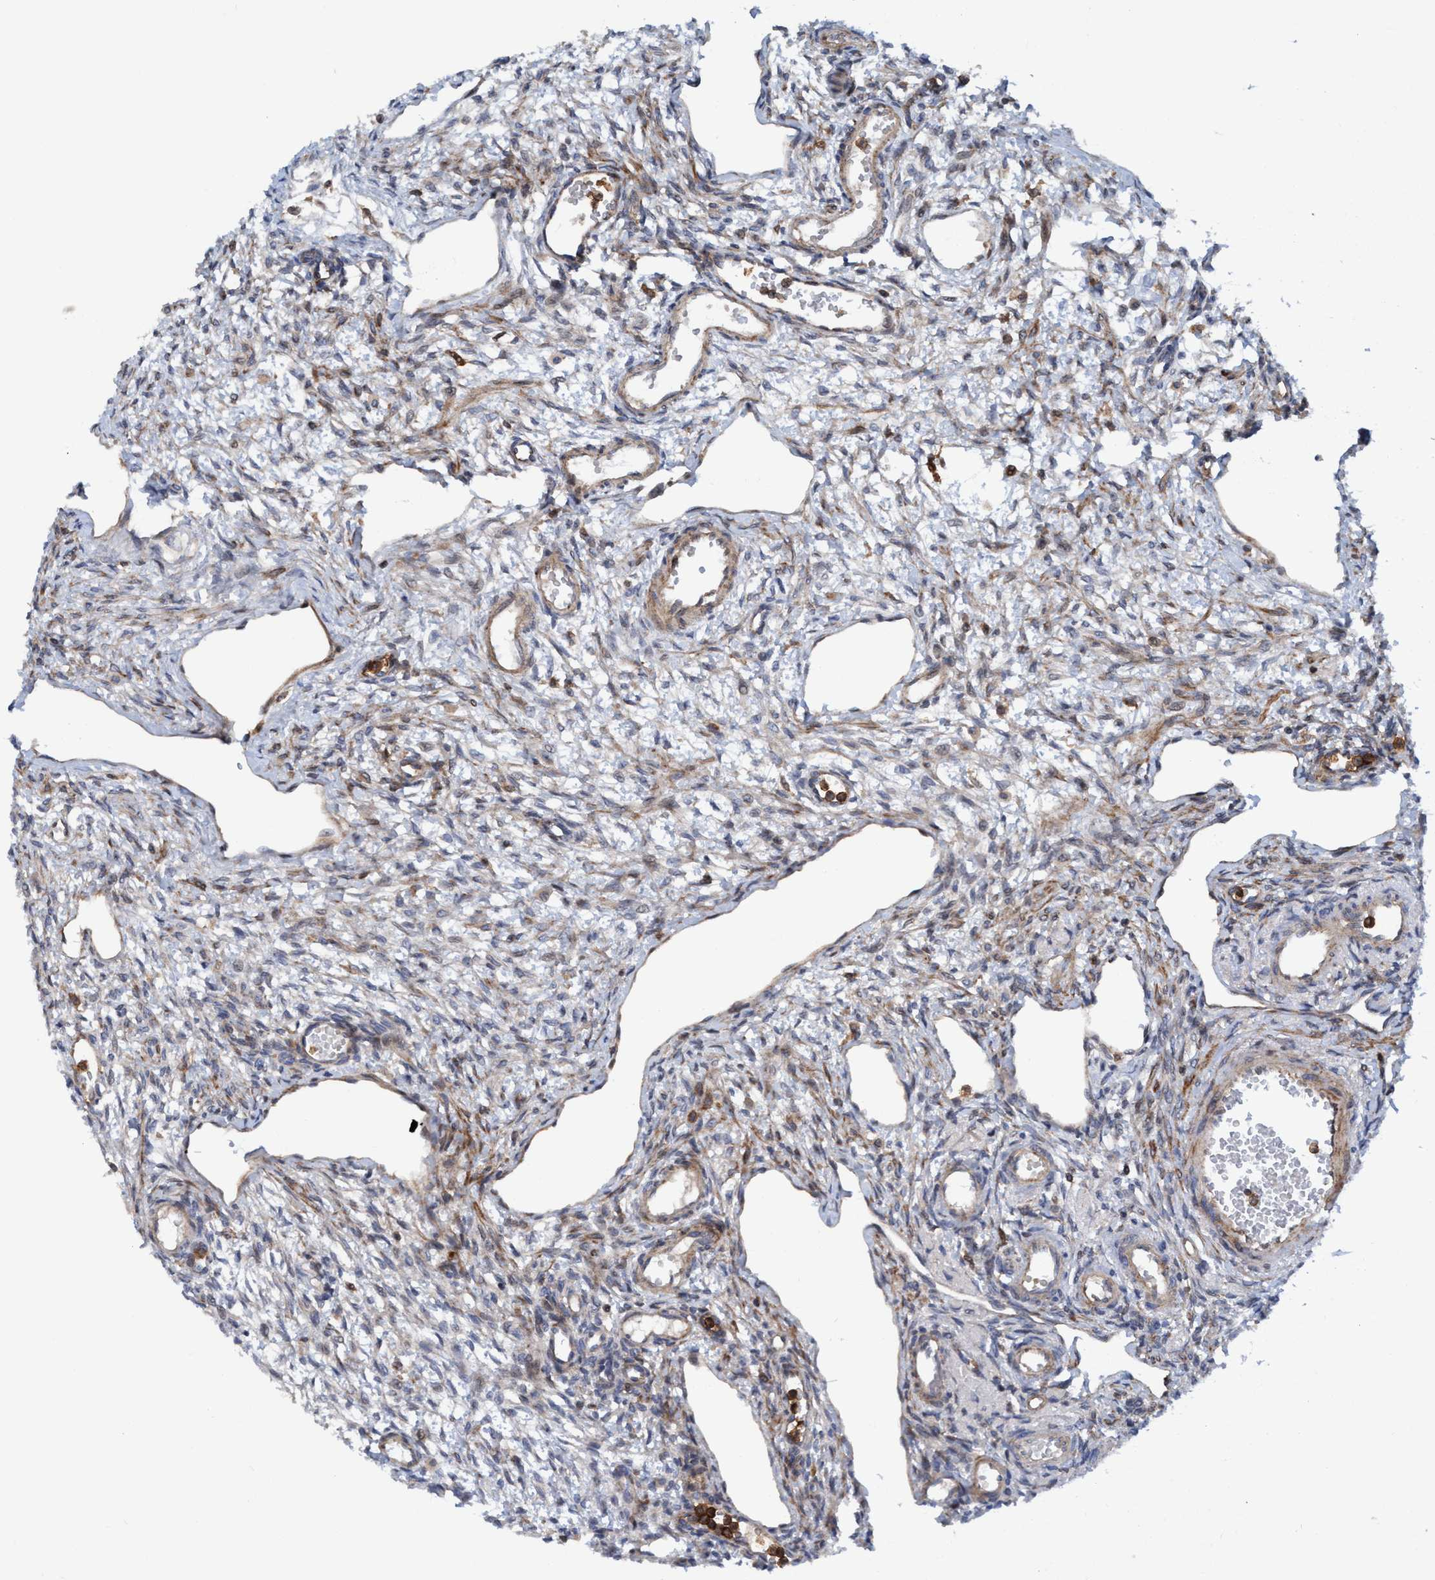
{"staining": {"intensity": "moderate", "quantity": ">75%", "location": "cytoplasmic/membranous"}, "tissue": "ovary", "cell_type": "Follicle cells", "image_type": "normal", "snomed": [{"axis": "morphology", "description": "Normal tissue, NOS"}, {"axis": "topography", "description": "Ovary"}], "caption": "Immunohistochemistry staining of normal ovary, which shows medium levels of moderate cytoplasmic/membranous expression in about >75% of follicle cells indicating moderate cytoplasmic/membranous protein staining. The staining was performed using DAB (3,3'-diaminobenzidine) (brown) for protein detection and nuclei were counterstained in hematoxylin (blue).", "gene": "SLC16A3", "patient": {"sex": "female", "age": 33}}